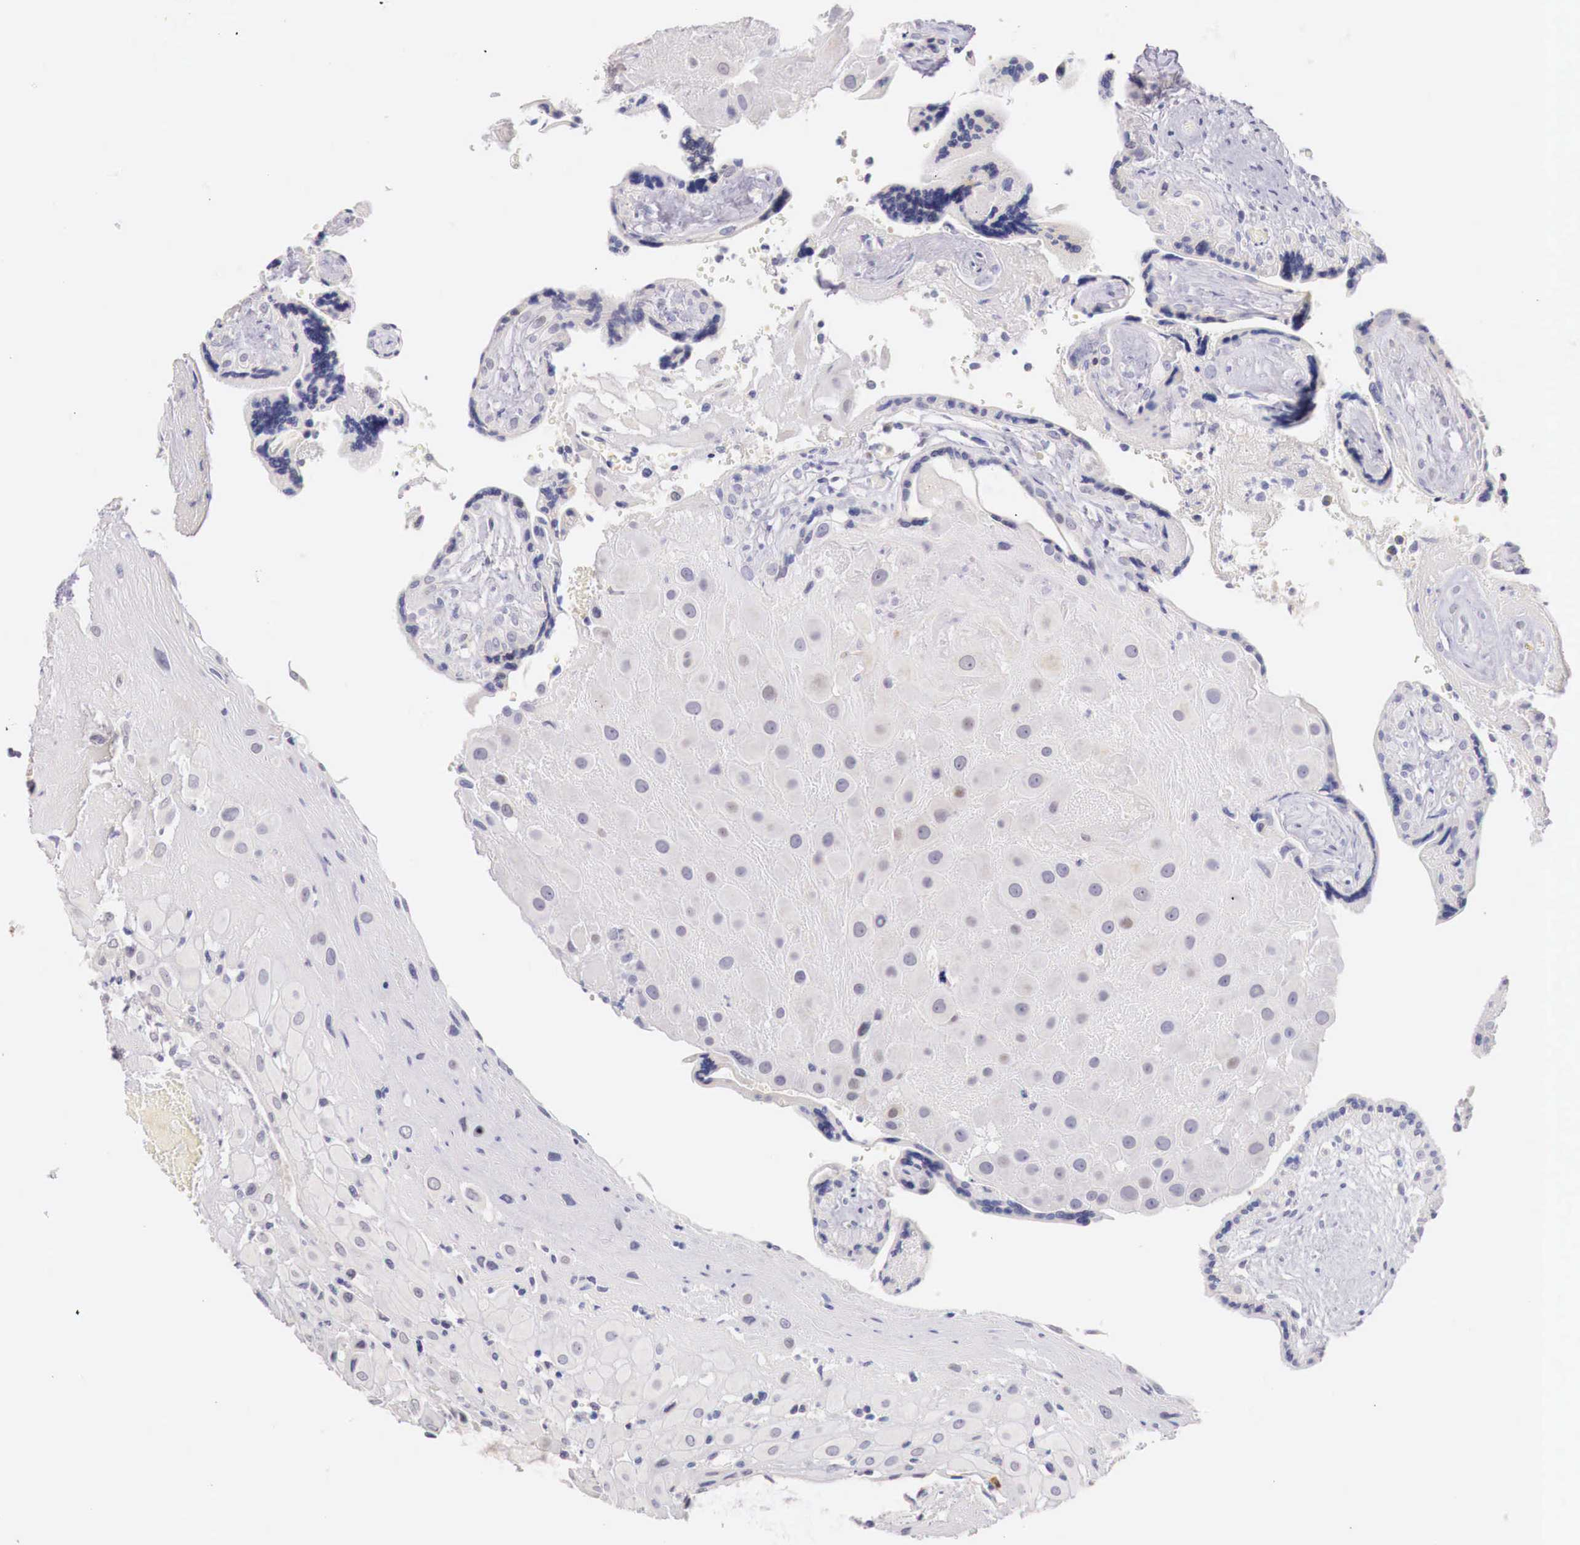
{"staining": {"intensity": "negative", "quantity": "none", "location": "none"}, "tissue": "placenta", "cell_type": "Decidual cells", "image_type": "normal", "snomed": [{"axis": "morphology", "description": "Normal tissue, NOS"}, {"axis": "topography", "description": "Placenta"}], "caption": "The histopathology image demonstrates no staining of decidual cells in normal placenta. (DAB immunohistochemistry (IHC), high magnification).", "gene": "ITIH6", "patient": {"sex": "female", "age": 24}}